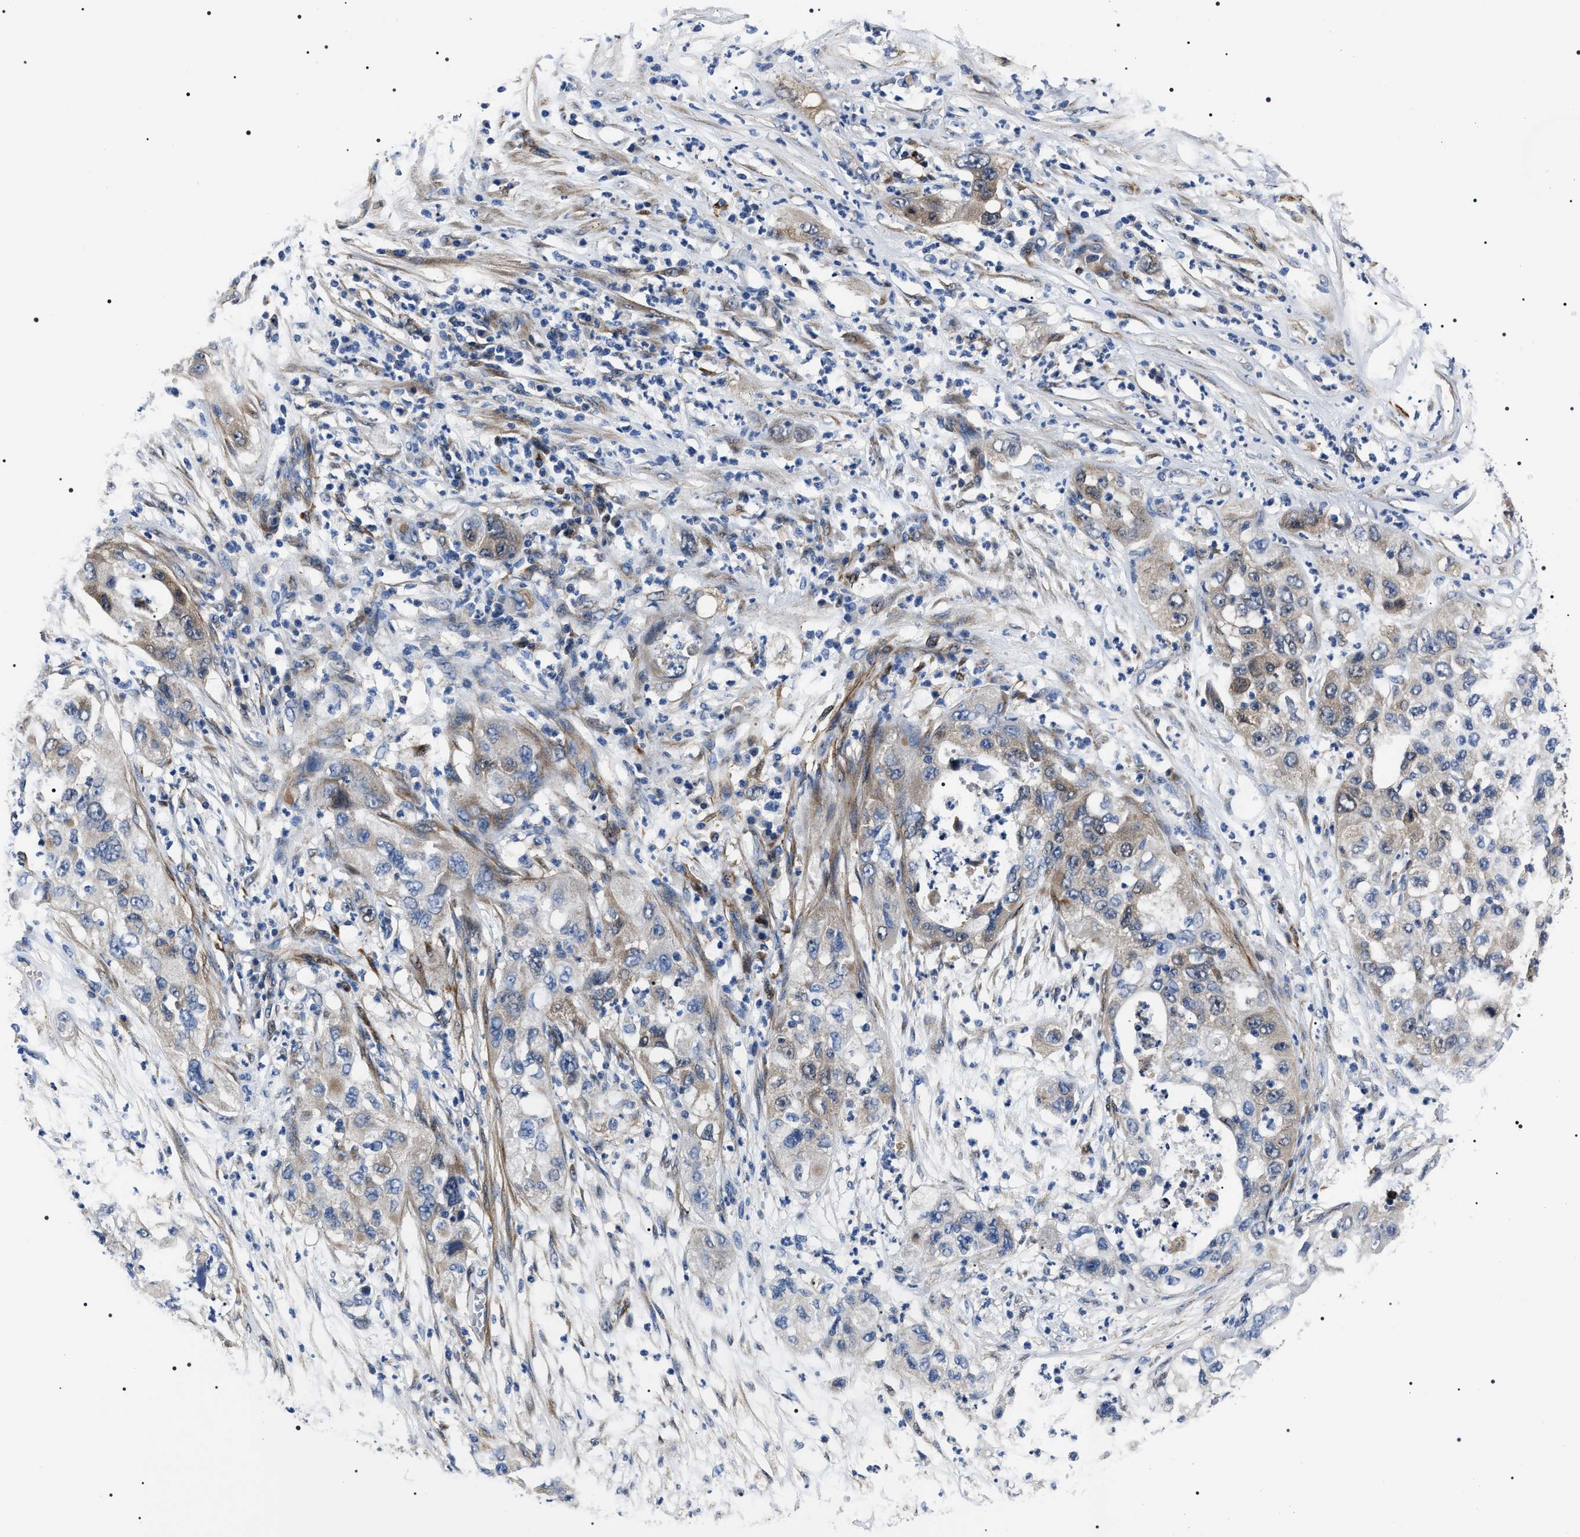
{"staining": {"intensity": "weak", "quantity": ">75%", "location": "cytoplasmic/membranous"}, "tissue": "pancreatic cancer", "cell_type": "Tumor cells", "image_type": "cancer", "snomed": [{"axis": "morphology", "description": "Adenocarcinoma, NOS"}, {"axis": "topography", "description": "Pancreas"}], "caption": "Pancreatic adenocarcinoma tissue demonstrates weak cytoplasmic/membranous expression in about >75% of tumor cells", "gene": "BAG2", "patient": {"sex": "female", "age": 78}}